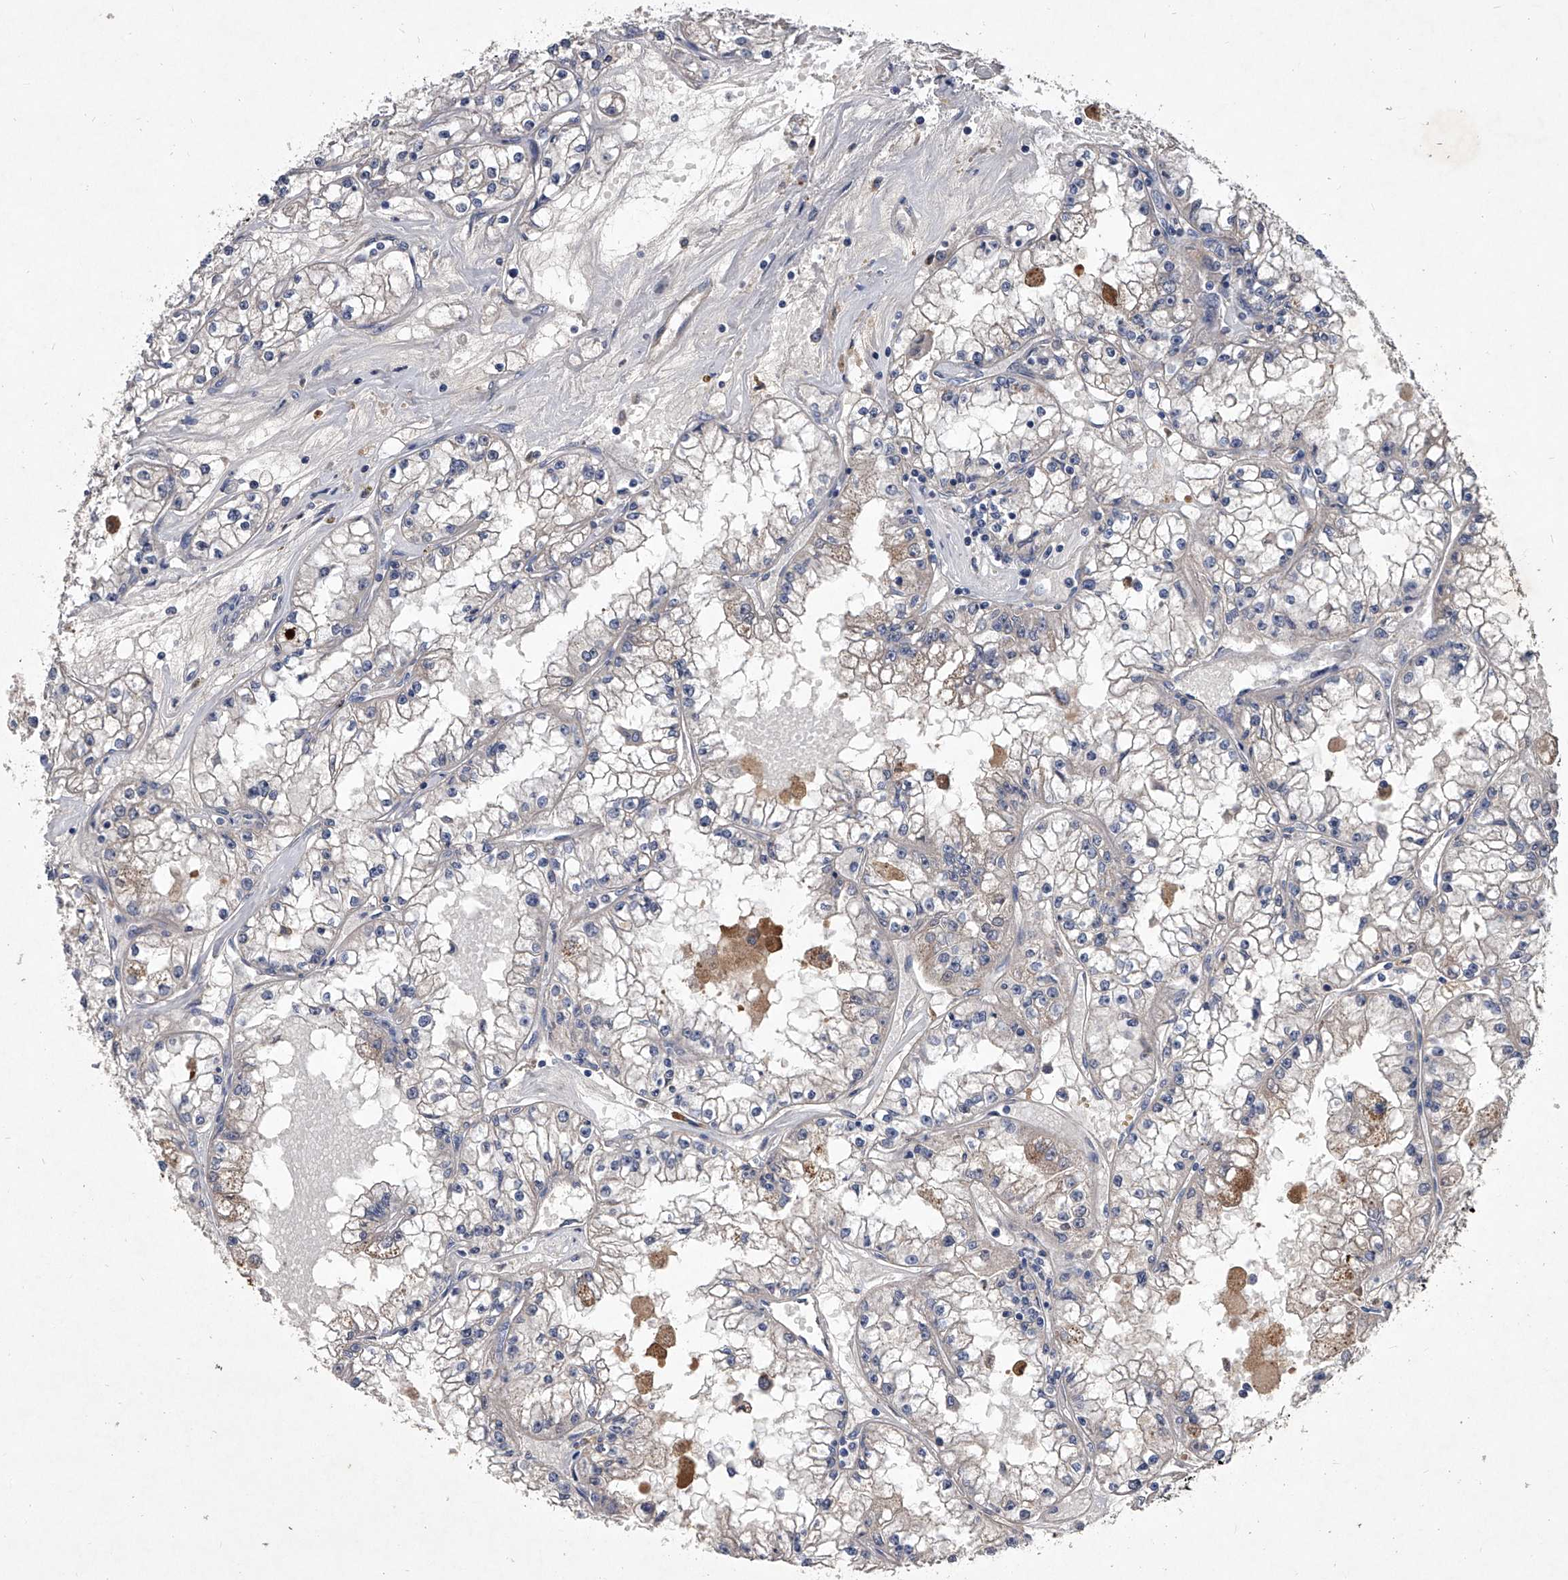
{"staining": {"intensity": "negative", "quantity": "none", "location": "none"}, "tissue": "renal cancer", "cell_type": "Tumor cells", "image_type": "cancer", "snomed": [{"axis": "morphology", "description": "Adenocarcinoma, NOS"}, {"axis": "topography", "description": "Kidney"}], "caption": "DAB immunohistochemical staining of human renal cancer demonstrates no significant positivity in tumor cells. (Stains: DAB immunohistochemistry (IHC) with hematoxylin counter stain, Microscopy: brightfield microscopy at high magnification).", "gene": "C5", "patient": {"sex": "male", "age": 56}}